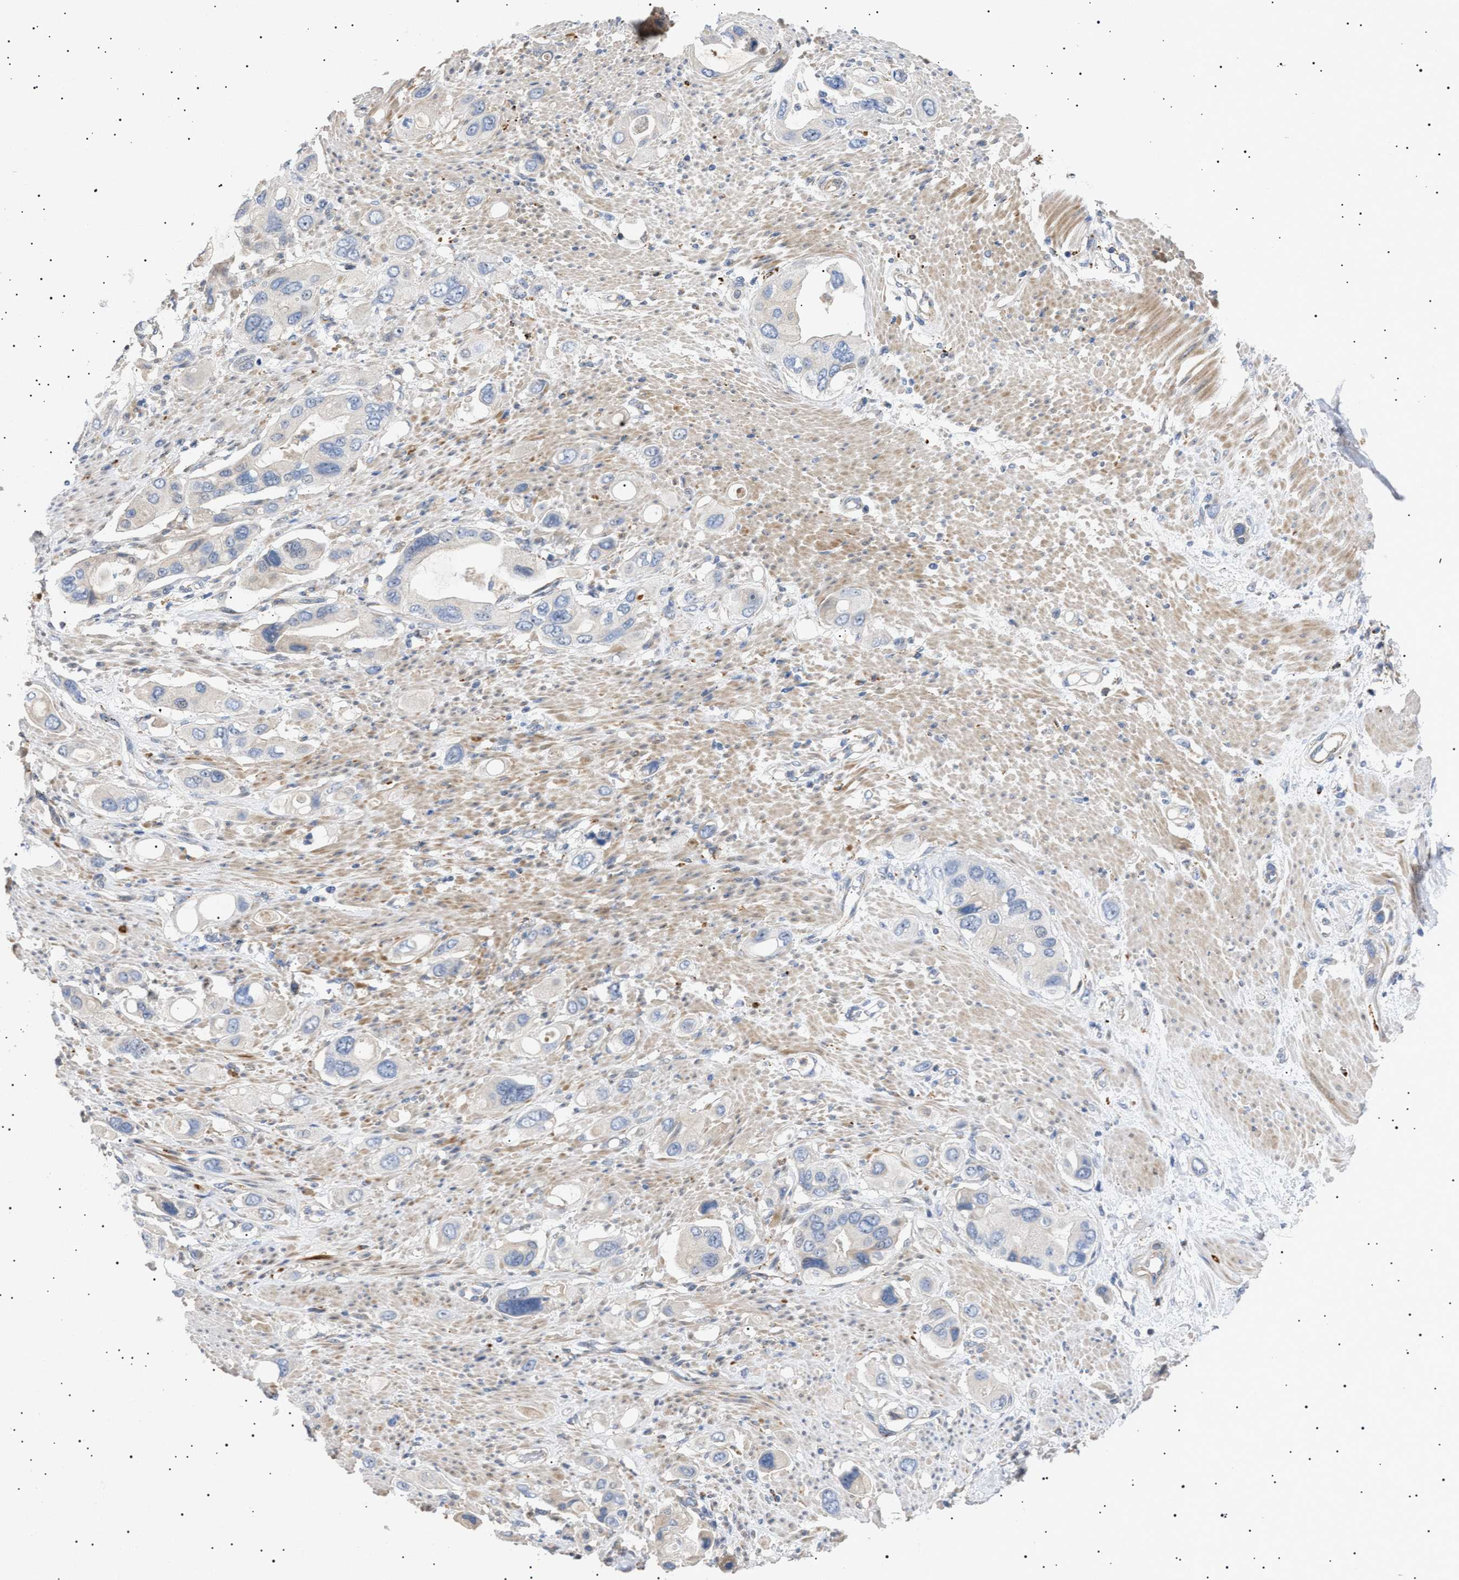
{"staining": {"intensity": "negative", "quantity": "none", "location": "none"}, "tissue": "pancreatic cancer", "cell_type": "Tumor cells", "image_type": "cancer", "snomed": [{"axis": "morphology", "description": "Adenocarcinoma, NOS"}, {"axis": "topography", "description": "Pancreas"}], "caption": "The immunohistochemistry image has no significant staining in tumor cells of pancreatic adenocarcinoma tissue.", "gene": "SIRT5", "patient": {"sex": "female", "age": 56}}